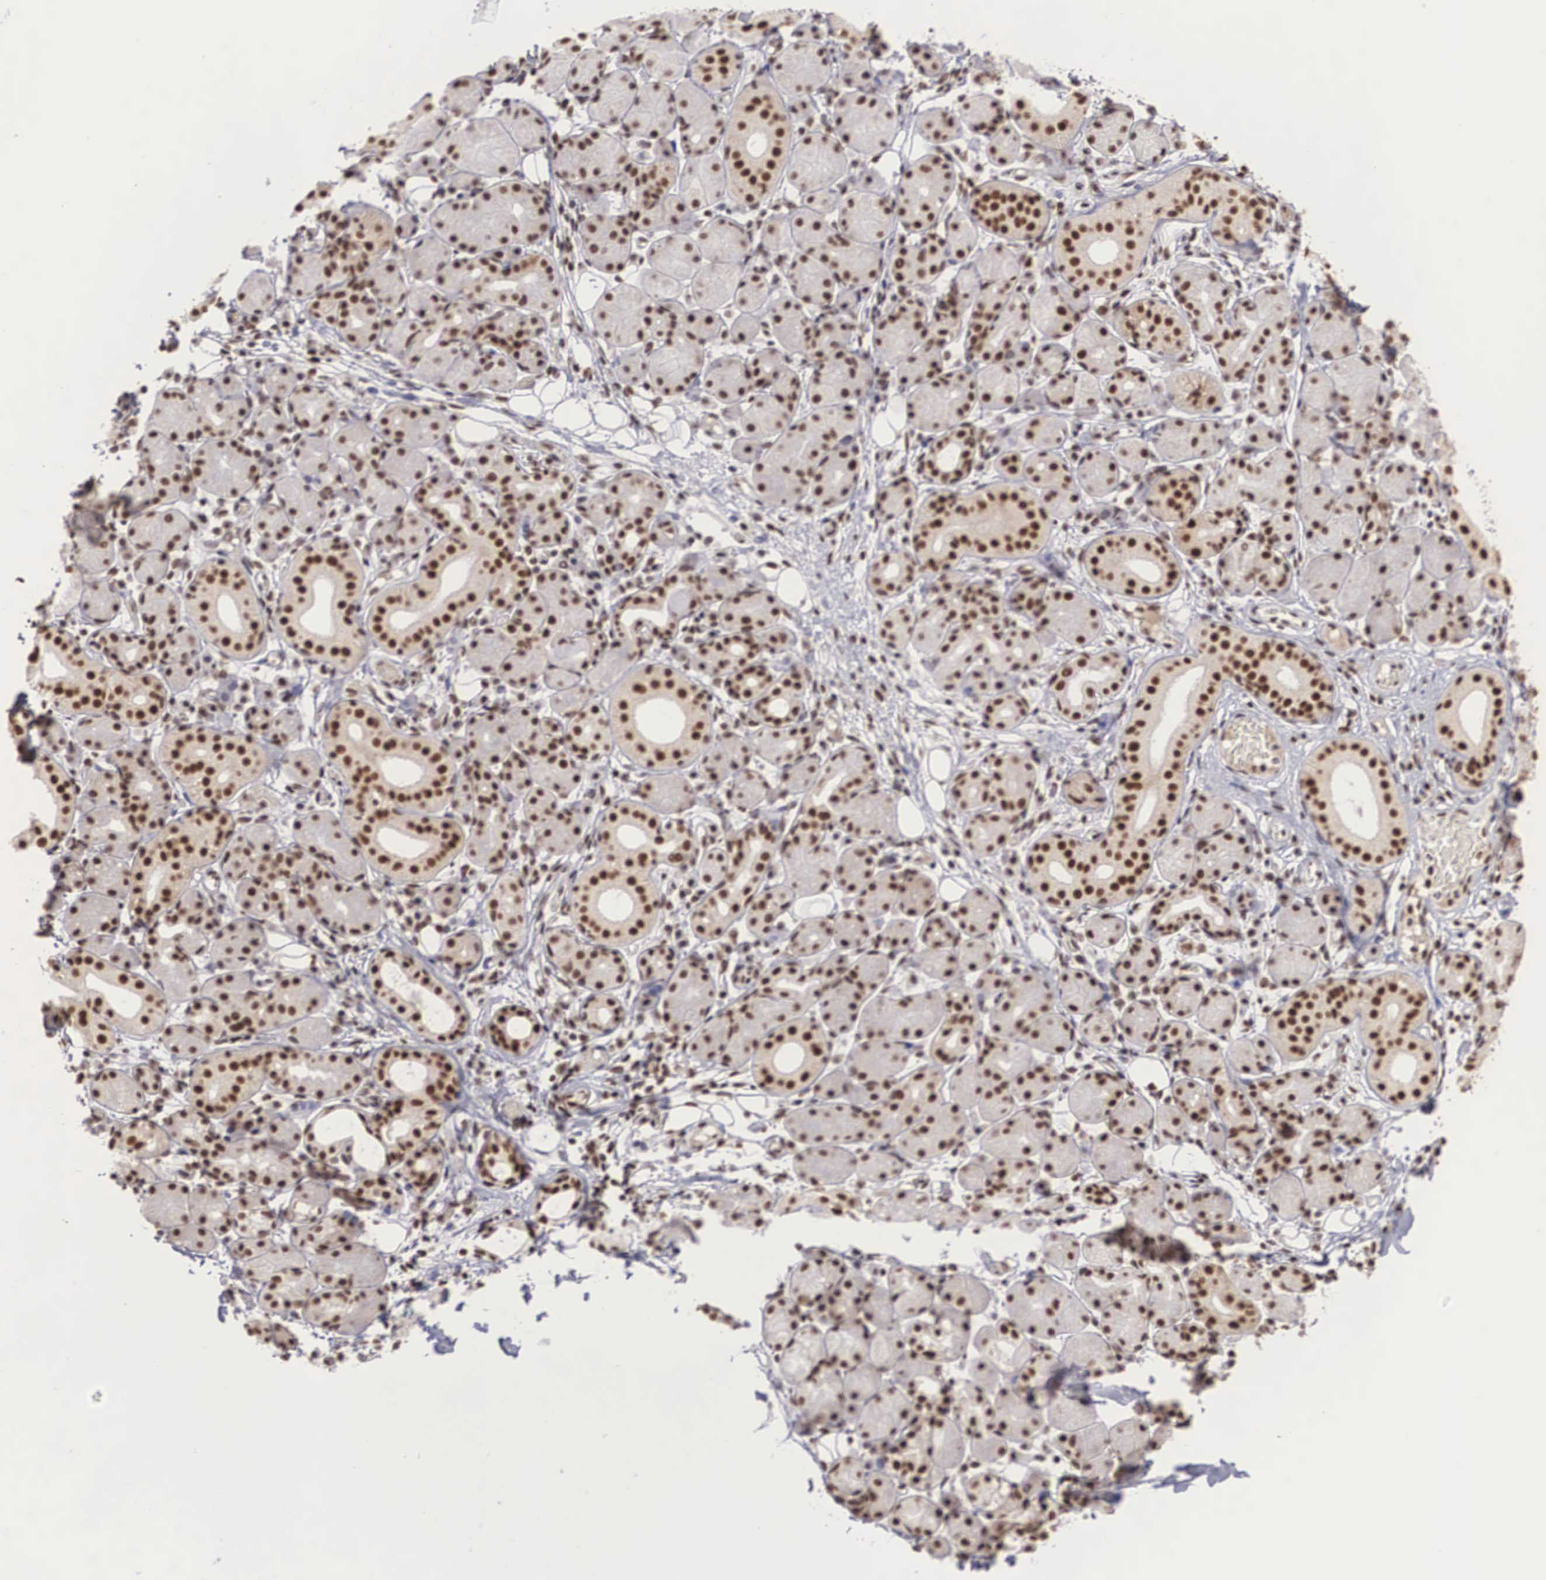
{"staining": {"intensity": "strong", "quantity": ">75%", "location": "nuclear"}, "tissue": "salivary gland", "cell_type": "Glandular cells", "image_type": "normal", "snomed": [{"axis": "morphology", "description": "Normal tissue, NOS"}, {"axis": "topography", "description": "Salivary gland"}, {"axis": "topography", "description": "Peripheral nerve tissue"}], "caption": "Salivary gland stained with DAB (3,3'-diaminobenzidine) IHC demonstrates high levels of strong nuclear positivity in approximately >75% of glandular cells. The staining is performed using DAB (3,3'-diaminobenzidine) brown chromogen to label protein expression. The nuclei are counter-stained blue using hematoxylin.", "gene": "HTATSF1", "patient": {"sex": "male", "age": 62}}